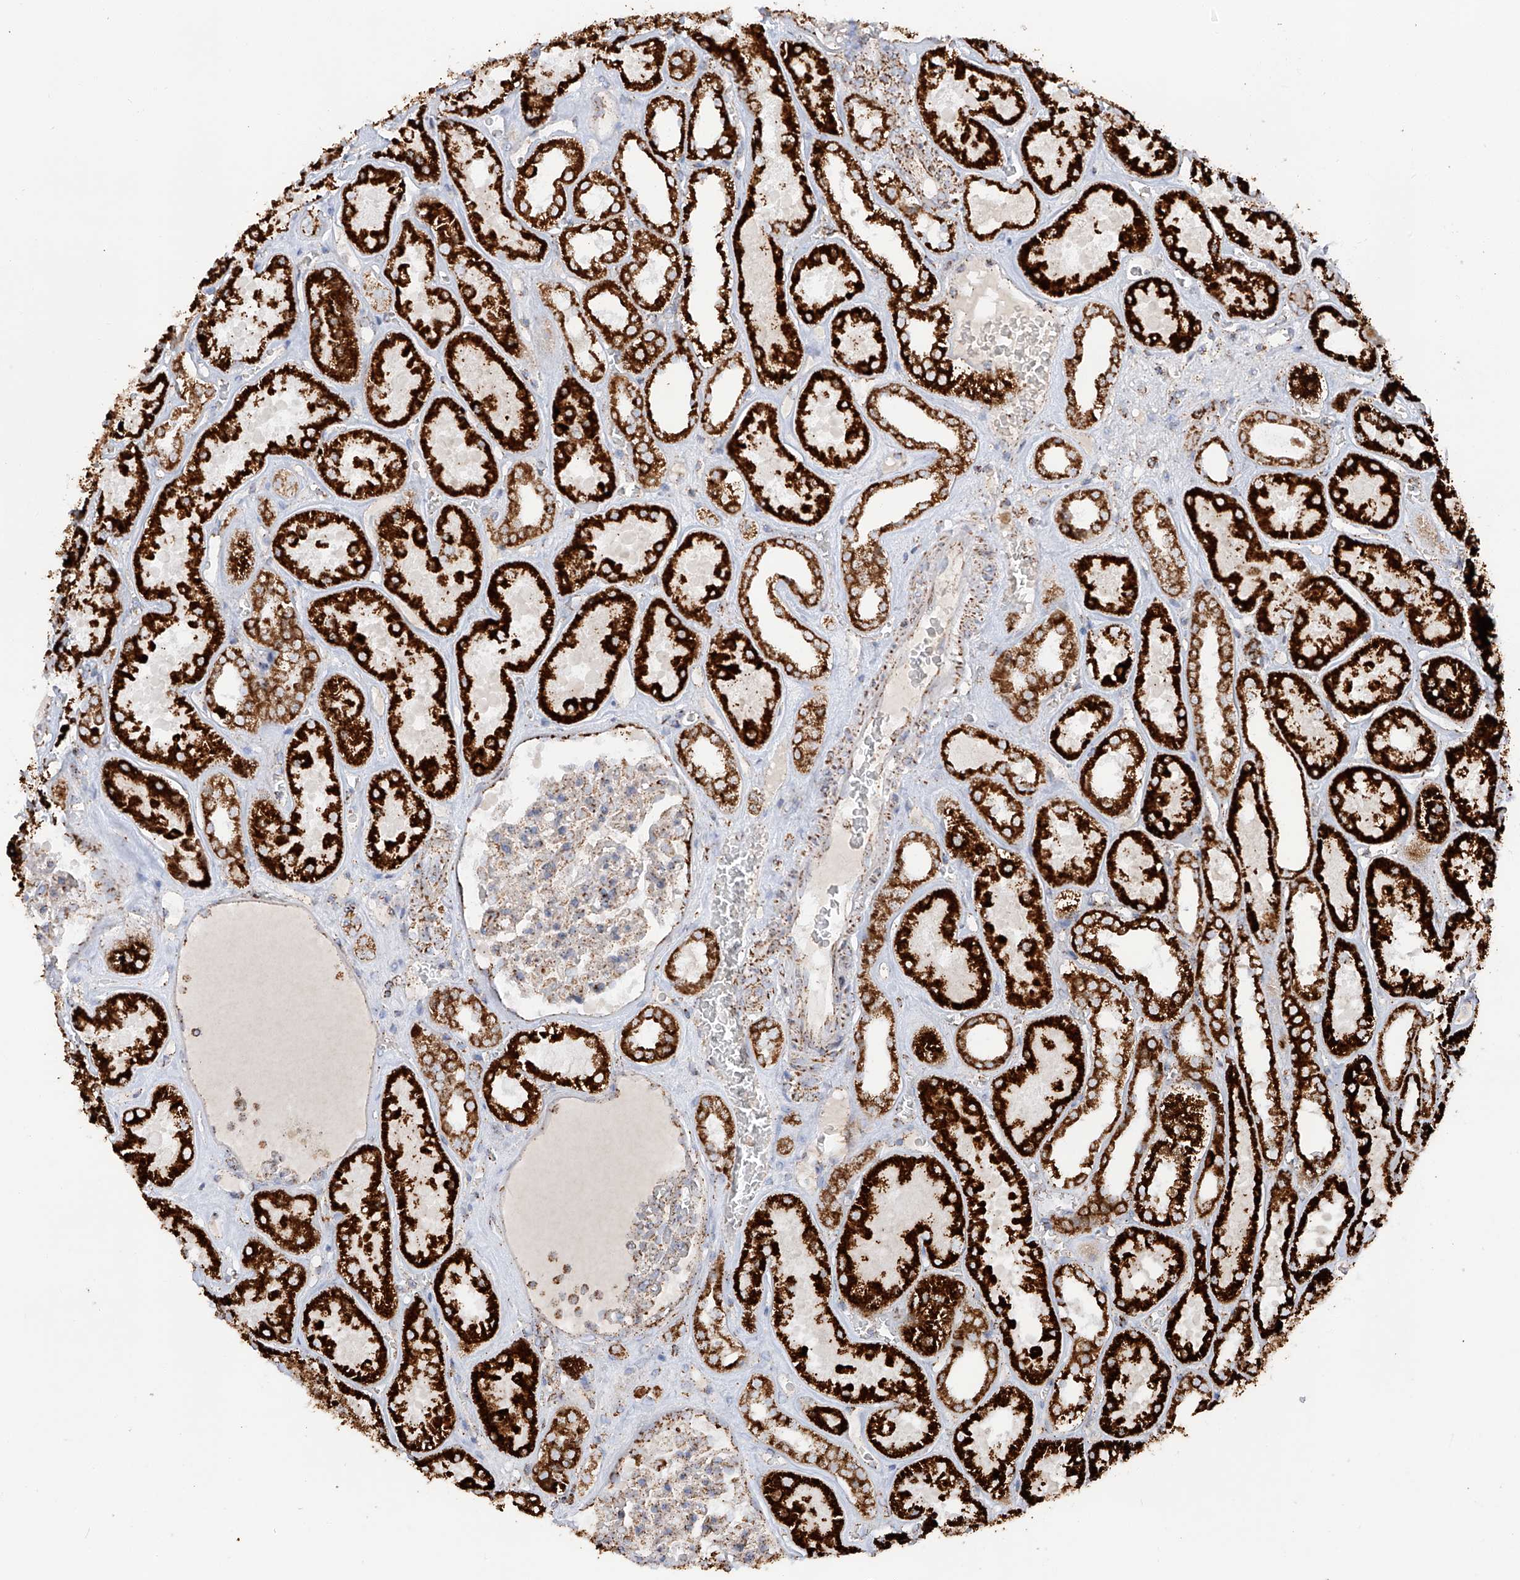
{"staining": {"intensity": "moderate", "quantity": "25%-75%", "location": "cytoplasmic/membranous"}, "tissue": "kidney", "cell_type": "Cells in glomeruli", "image_type": "normal", "snomed": [{"axis": "morphology", "description": "Normal tissue, NOS"}, {"axis": "topography", "description": "Kidney"}], "caption": "Protein expression analysis of normal human kidney reveals moderate cytoplasmic/membranous positivity in approximately 25%-75% of cells in glomeruli.", "gene": "TTC27", "patient": {"sex": "female", "age": 41}}